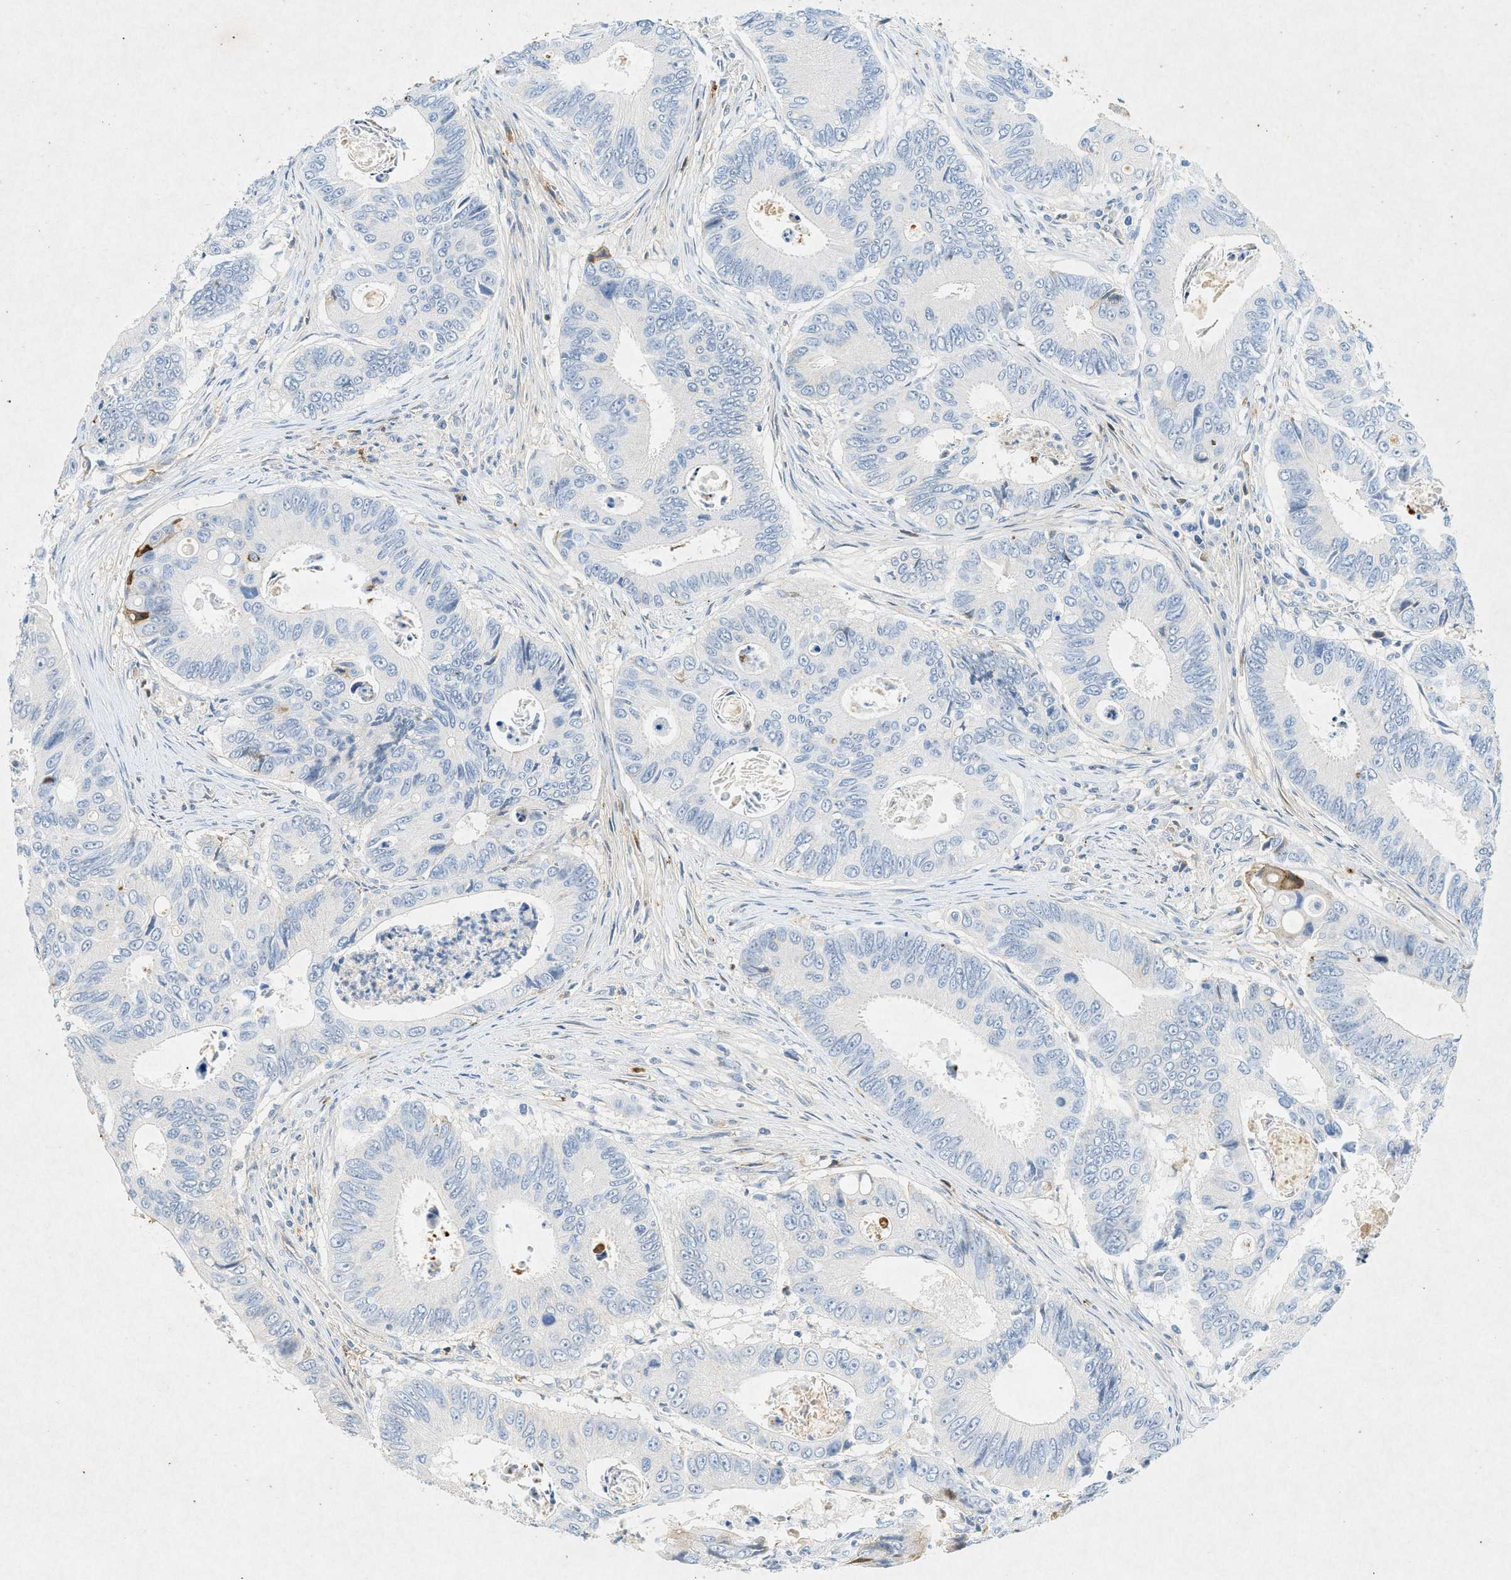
{"staining": {"intensity": "negative", "quantity": "none", "location": "none"}, "tissue": "colorectal cancer", "cell_type": "Tumor cells", "image_type": "cancer", "snomed": [{"axis": "morphology", "description": "Inflammation, NOS"}, {"axis": "morphology", "description": "Adenocarcinoma, NOS"}, {"axis": "topography", "description": "Colon"}], "caption": "Immunohistochemistry of colorectal cancer (adenocarcinoma) exhibits no staining in tumor cells.", "gene": "F2", "patient": {"sex": "male", "age": 72}}